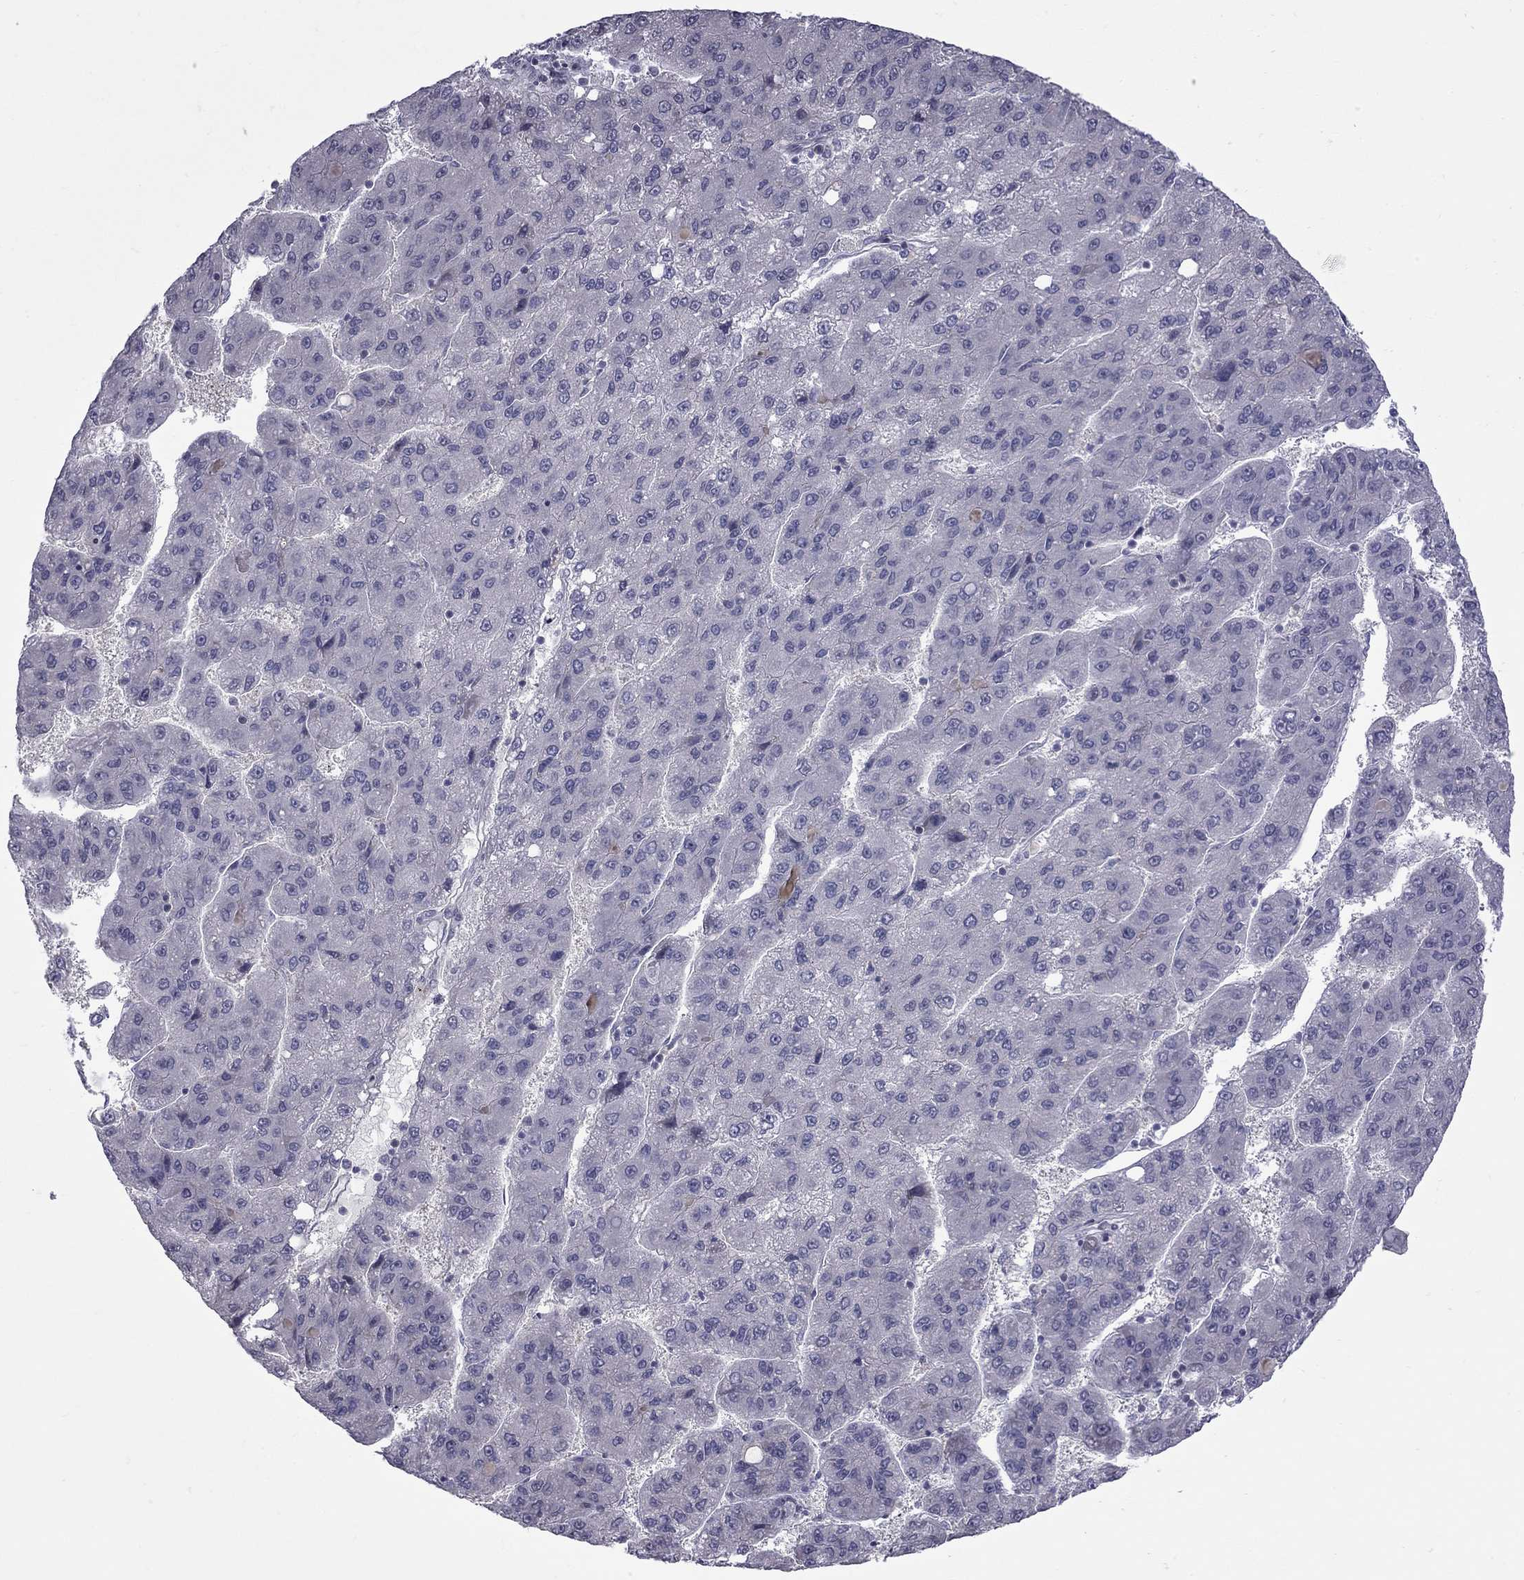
{"staining": {"intensity": "negative", "quantity": "none", "location": "none"}, "tissue": "liver cancer", "cell_type": "Tumor cells", "image_type": "cancer", "snomed": [{"axis": "morphology", "description": "Carcinoma, Hepatocellular, NOS"}, {"axis": "topography", "description": "Liver"}], "caption": "DAB immunohistochemical staining of hepatocellular carcinoma (liver) demonstrates no significant staining in tumor cells.", "gene": "NRARP", "patient": {"sex": "female", "age": 82}}